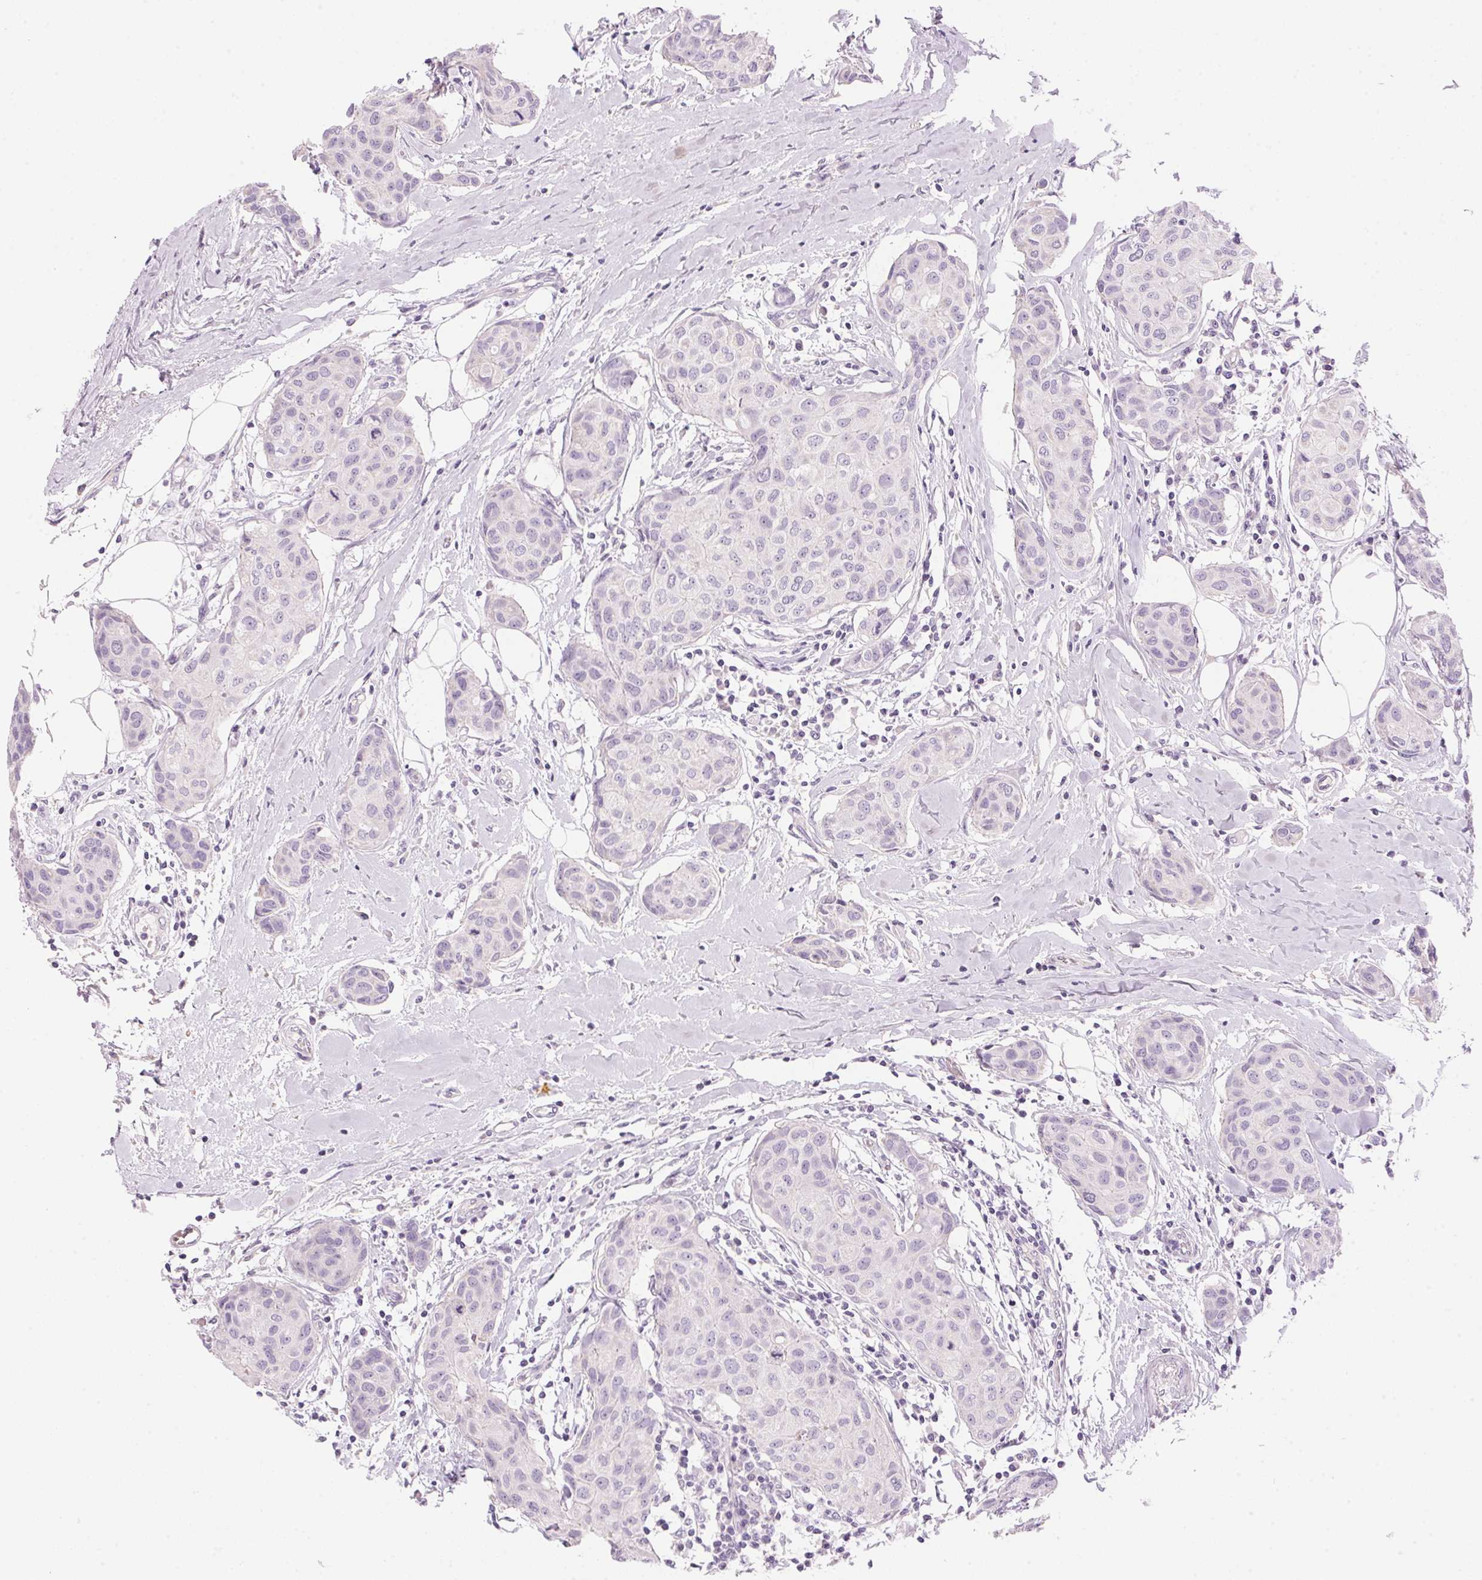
{"staining": {"intensity": "negative", "quantity": "none", "location": "none"}, "tissue": "breast cancer", "cell_type": "Tumor cells", "image_type": "cancer", "snomed": [{"axis": "morphology", "description": "Duct carcinoma"}, {"axis": "topography", "description": "Breast"}], "caption": "Tumor cells are negative for brown protein staining in breast cancer (invasive ductal carcinoma). (IHC, brightfield microscopy, high magnification).", "gene": "HSD17B2", "patient": {"sex": "female", "age": 80}}